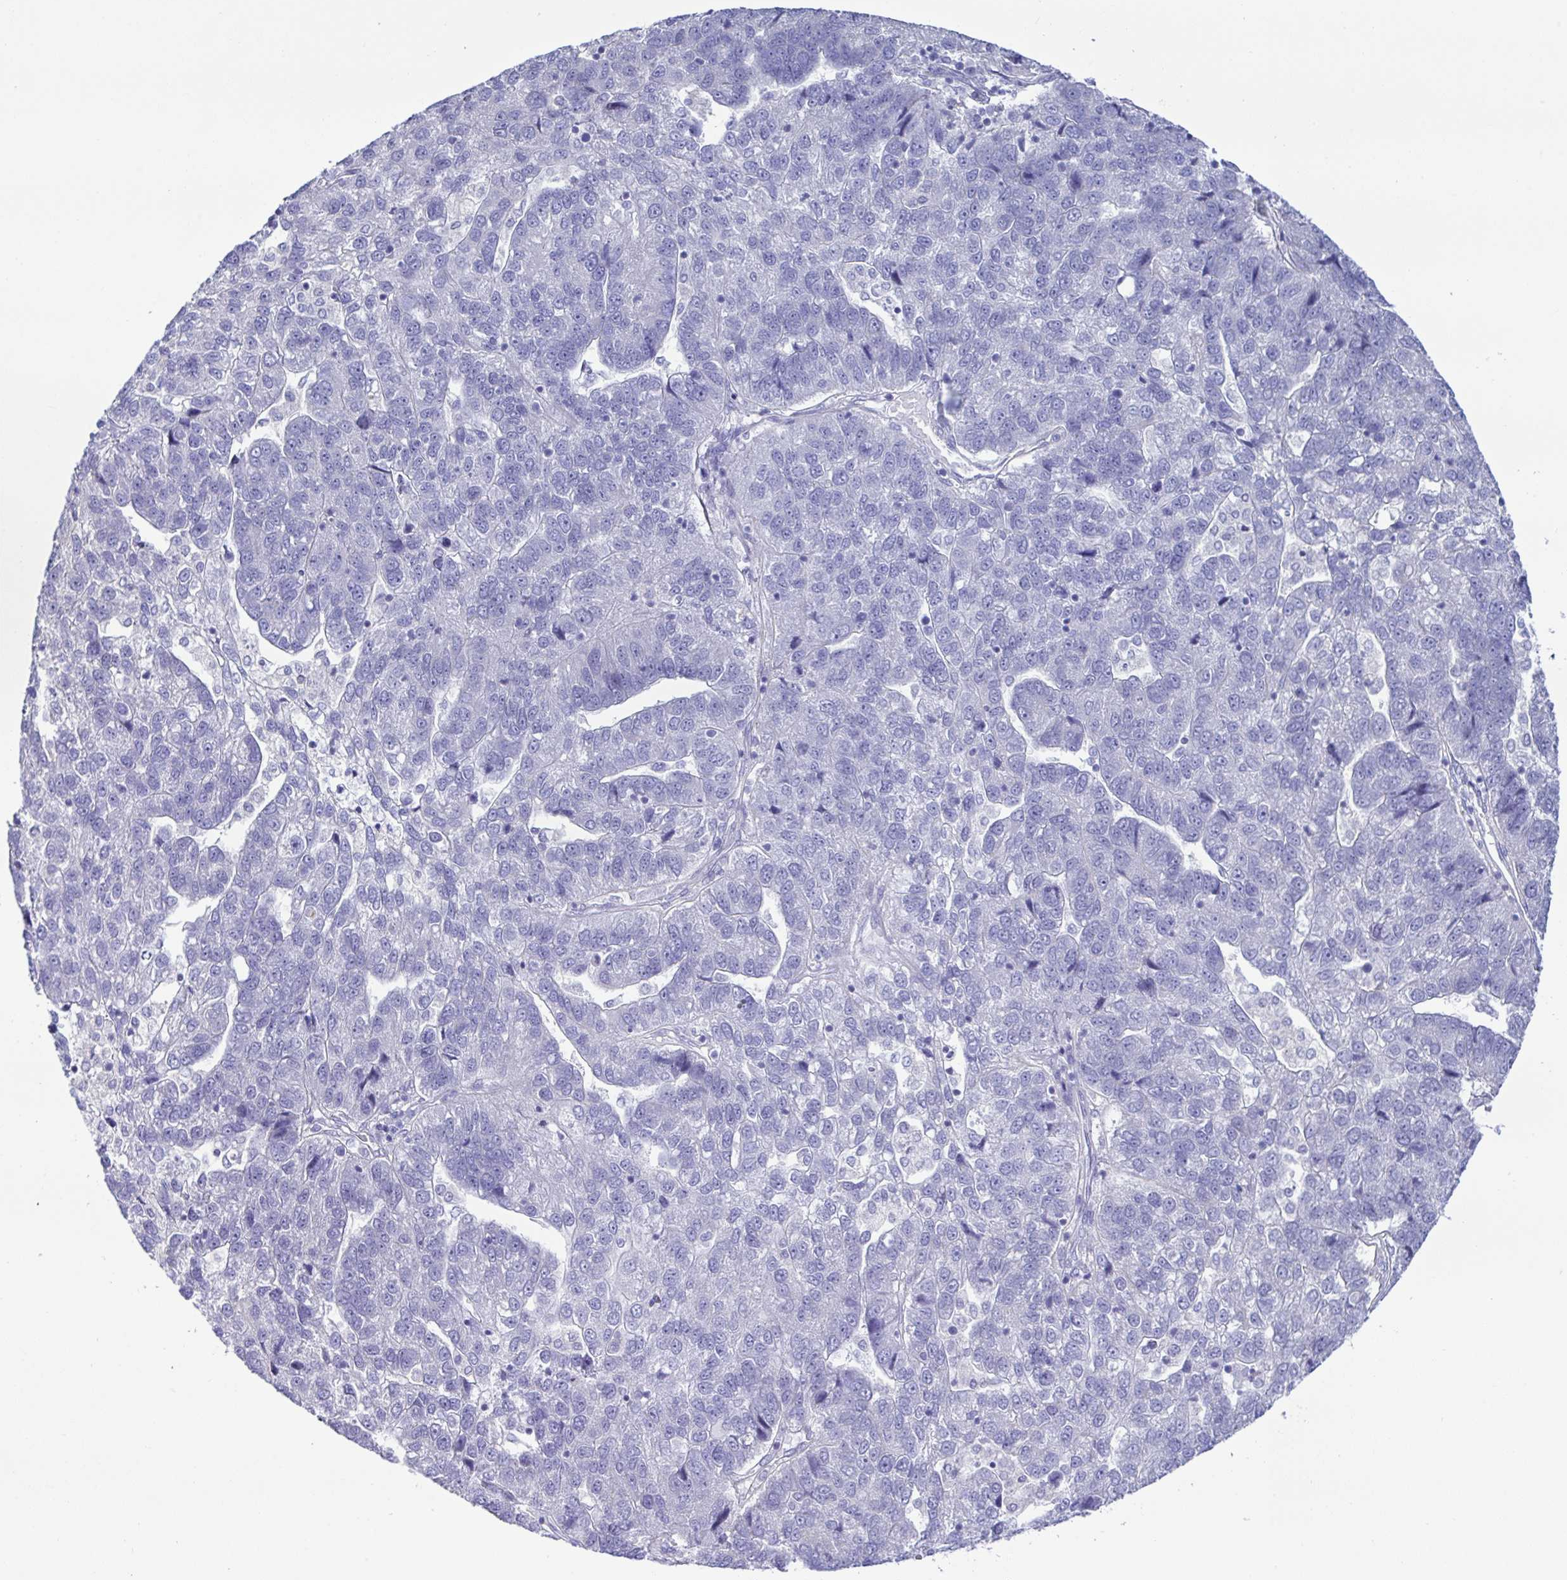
{"staining": {"intensity": "negative", "quantity": "none", "location": "none"}, "tissue": "pancreatic cancer", "cell_type": "Tumor cells", "image_type": "cancer", "snomed": [{"axis": "morphology", "description": "Adenocarcinoma, NOS"}, {"axis": "topography", "description": "Pancreas"}], "caption": "Pancreatic cancer (adenocarcinoma) was stained to show a protein in brown. There is no significant expression in tumor cells. The staining is performed using DAB (3,3'-diaminobenzidine) brown chromogen with nuclei counter-stained in using hematoxylin.", "gene": "MED11", "patient": {"sex": "female", "age": 61}}